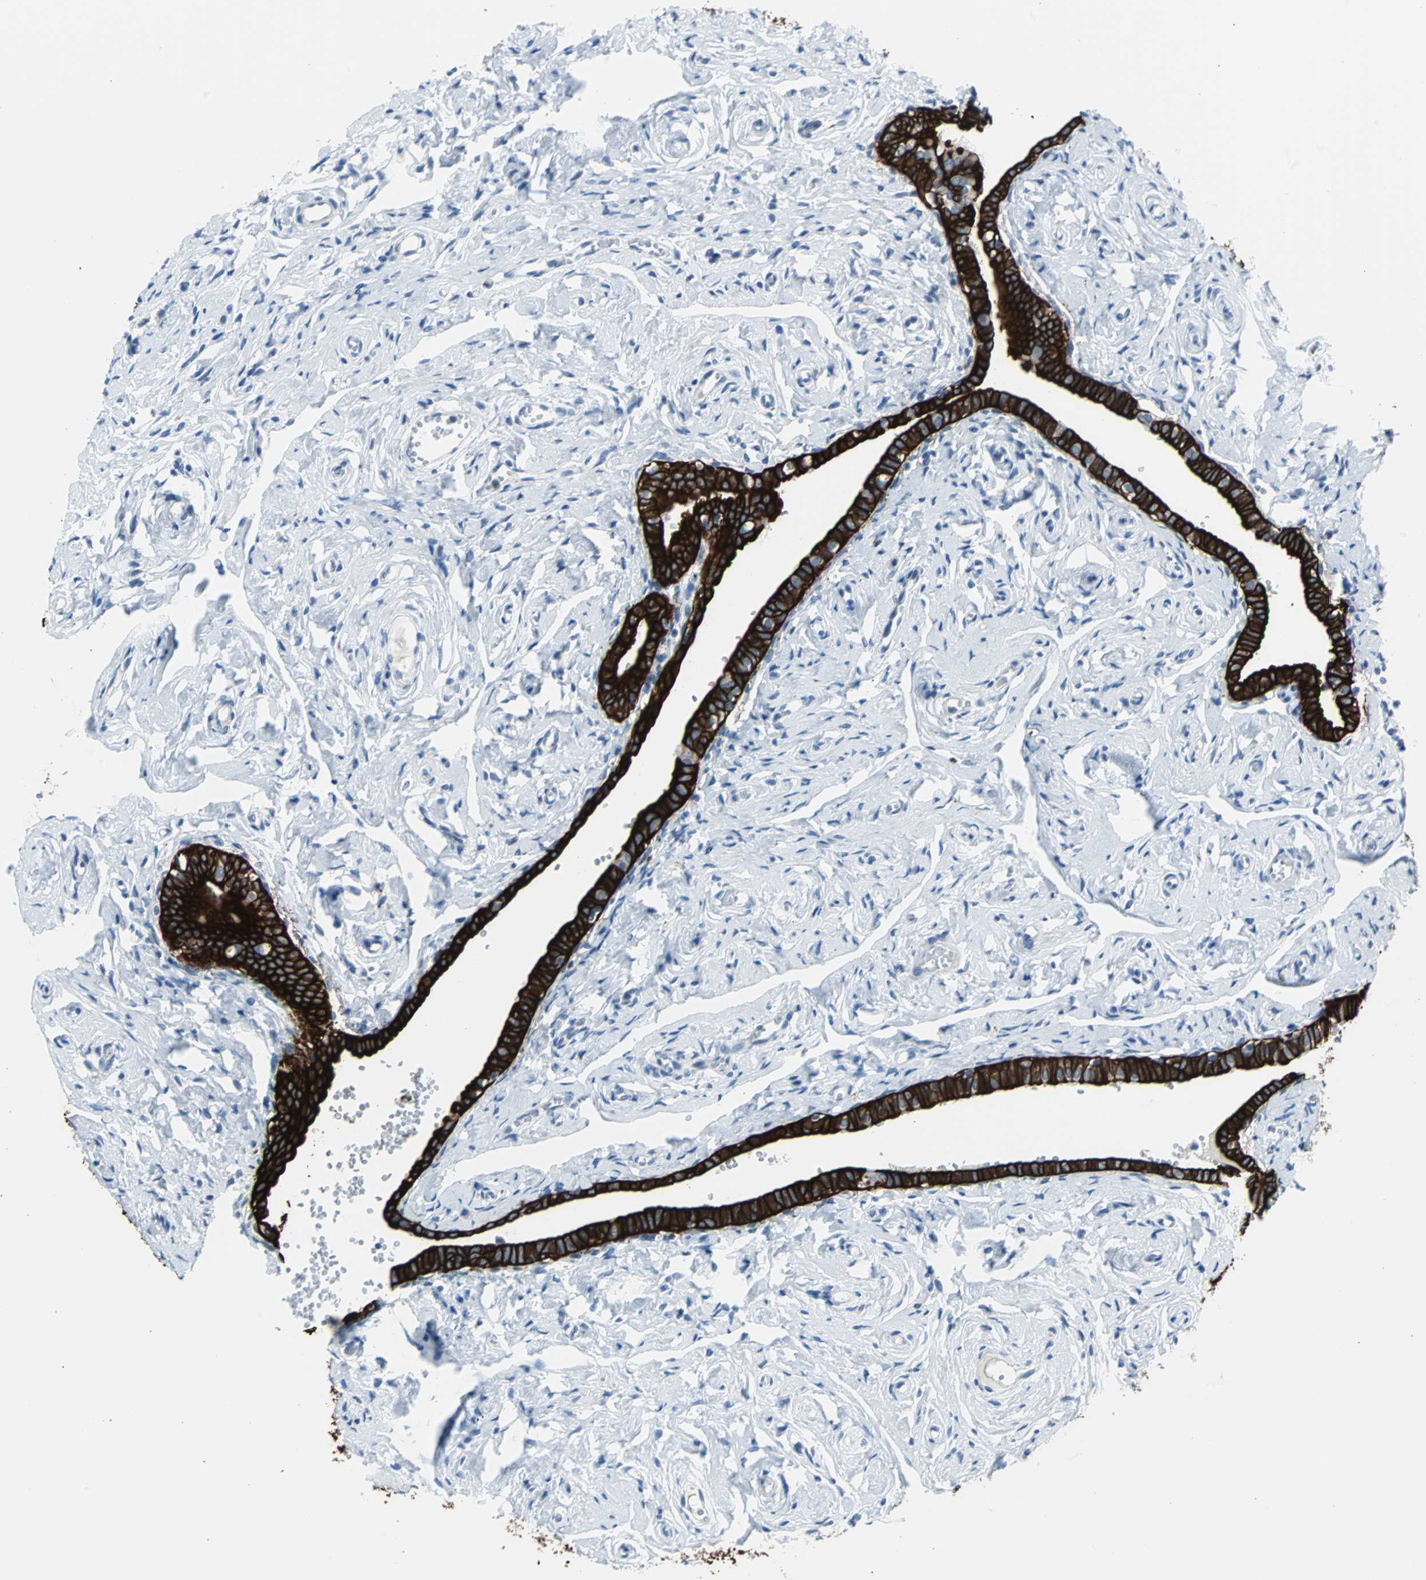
{"staining": {"intensity": "strong", "quantity": ">75%", "location": "cytoplasmic/membranous"}, "tissue": "fallopian tube", "cell_type": "Glandular cells", "image_type": "normal", "snomed": [{"axis": "morphology", "description": "Normal tissue, NOS"}, {"axis": "topography", "description": "Fallopian tube"}], "caption": "Immunohistochemistry of normal human fallopian tube exhibits high levels of strong cytoplasmic/membranous expression in approximately >75% of glandular cells.", "gene": "KRT7", "patient": {"sex": "female", "age": 71}}